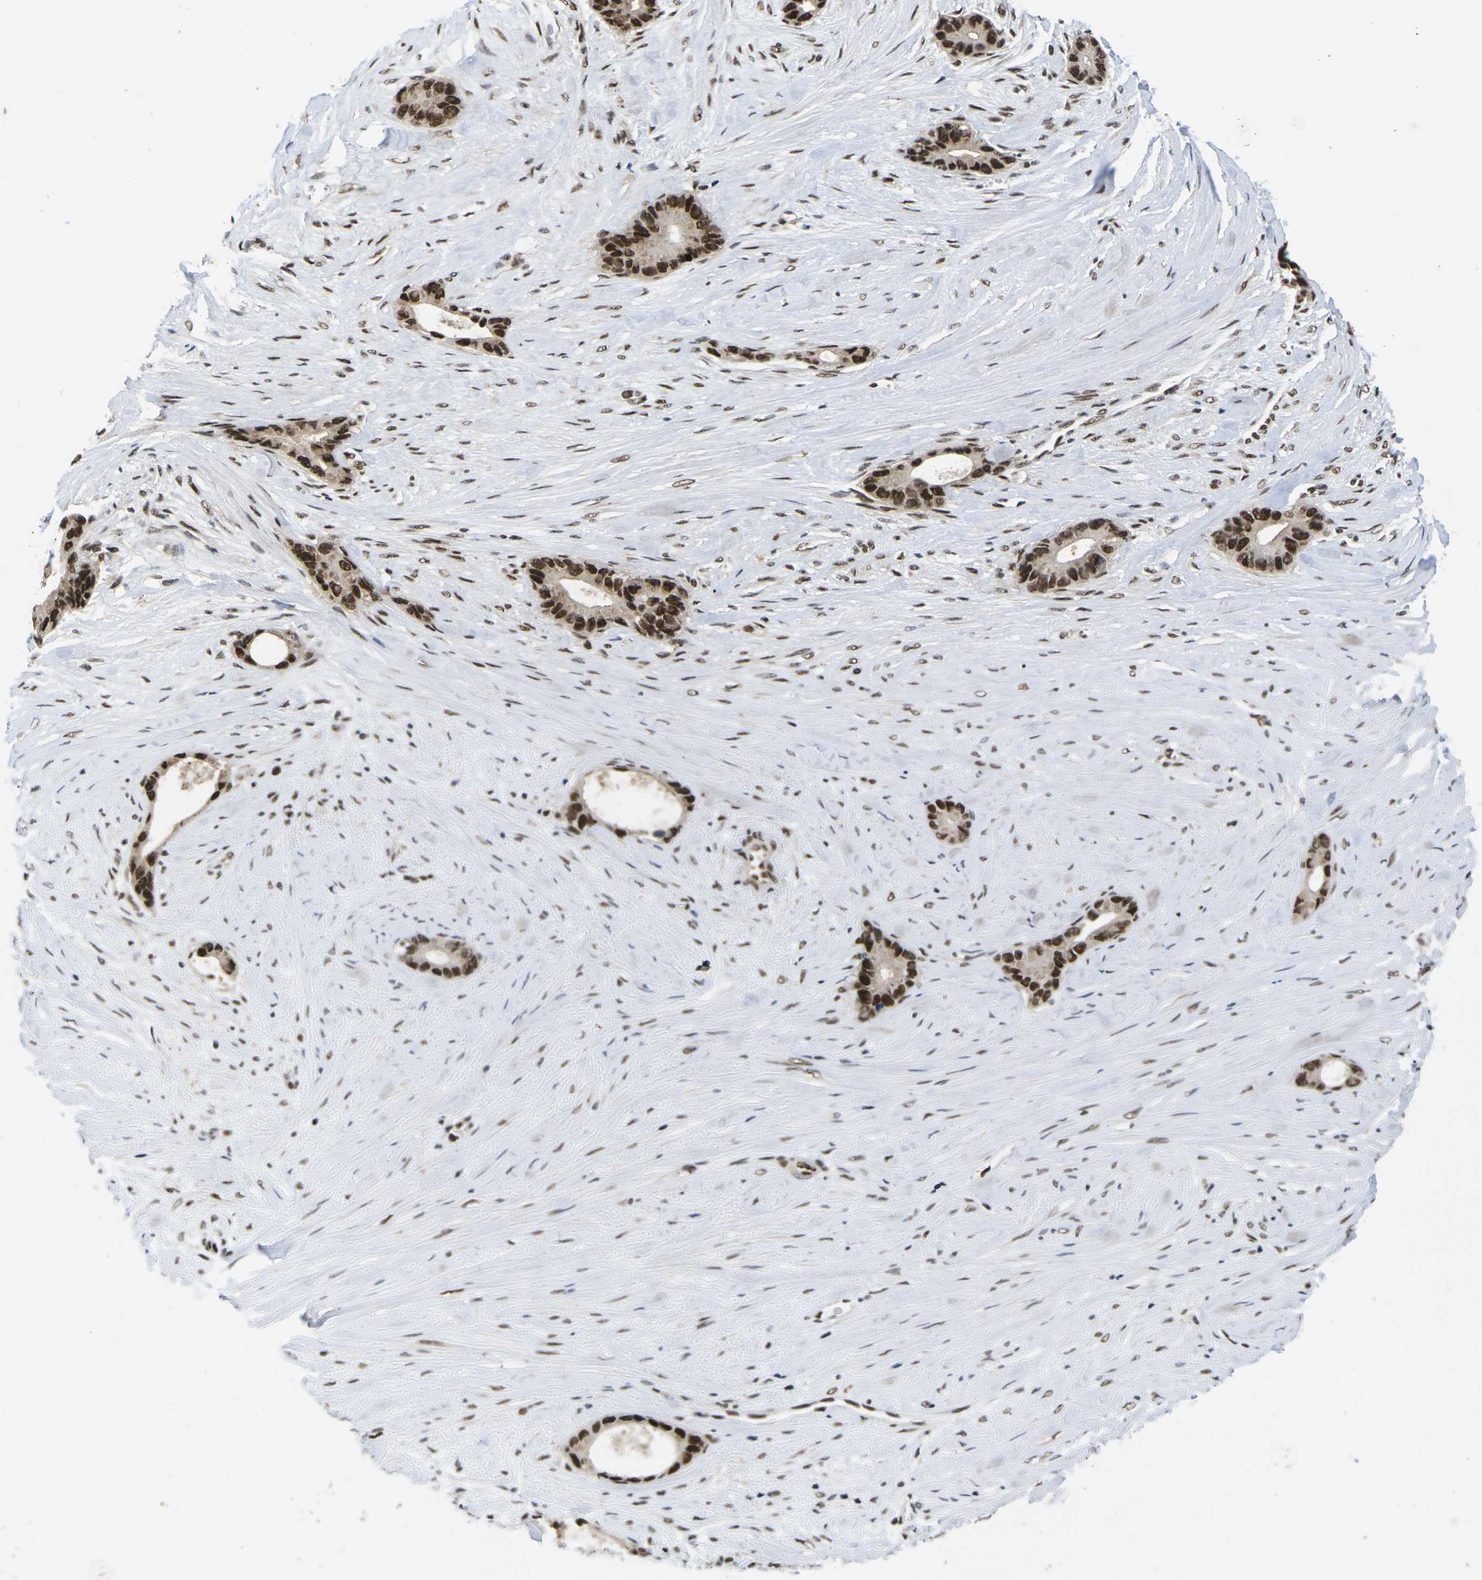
{"staining": {"intensity": "strong", "quantity": ">75%", "location": "nuclear"}, "tissue": "liver cancer", "cell_type": "Tumor cells", "image_type": "cancer", "snomed": [{"axis": "morphology", "description": "Cholangiocarcinoma"}, {"axis": "topography", "description": "Liver"}], "caption": "Approximately >75% of tumor cells in liver cancer (cholangiocarcinoma) demonstrate strong nuclear protein expression as visualized by brown immunohistochemical staining.", "gene": "GTF2E1", "patient": {"sex": "female", "age": 55}}